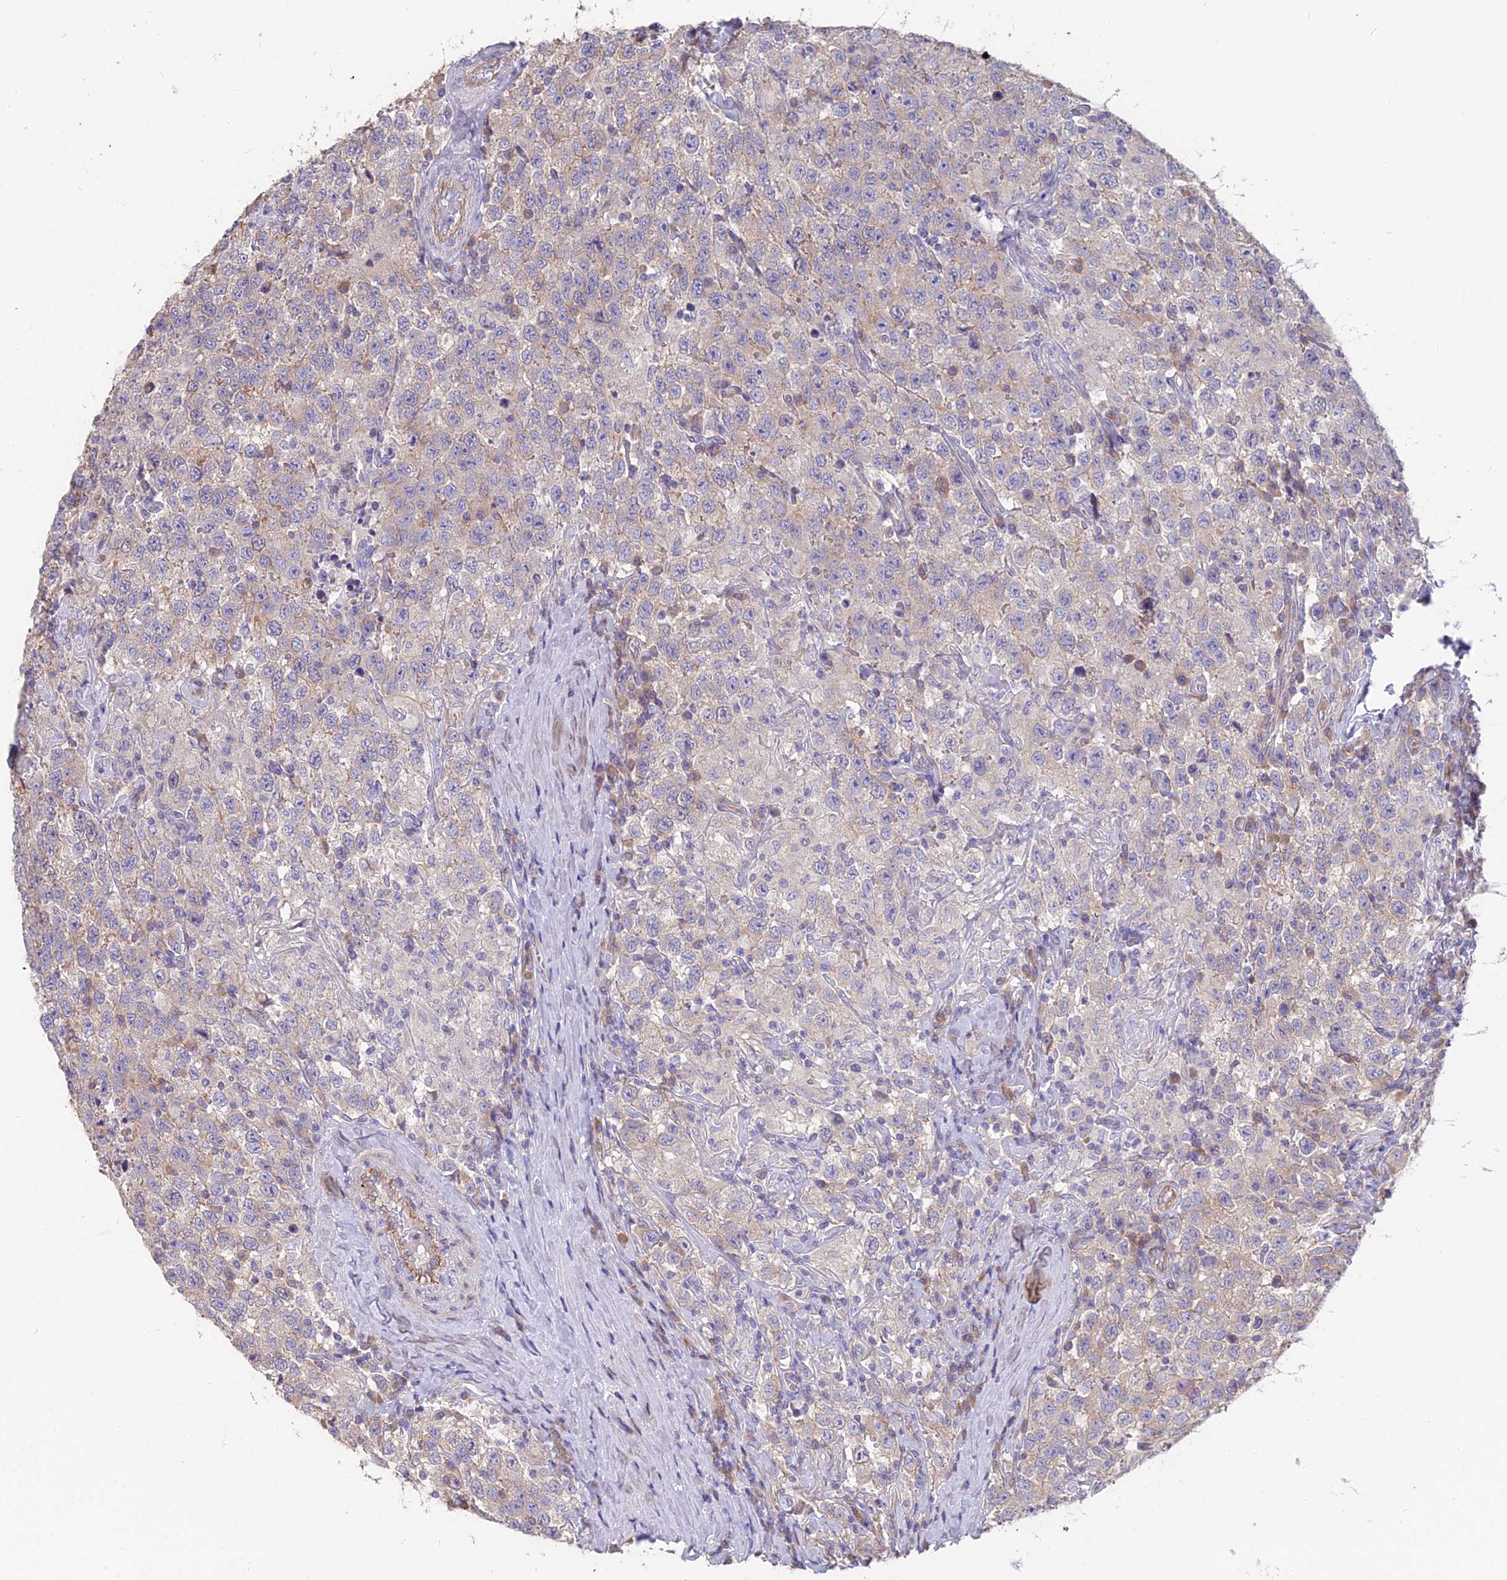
{"staining": {"intensity": "negative", "quantity": "none", "location": "none"}, "tissue": "testis cancer", "cell_type": "Tumor cells", "image_type": "cancer", "snomed": [{"axis": "morphology", "description": "Seminoma, NOS"}, {"axis": "topography", "description": "Testis"}], "caption": "Tumor cells are negative for brown protein staining in testis cancer (seminoma).", "gene": "FAM168B", "patient": {"sex": "male", "age": 41}}